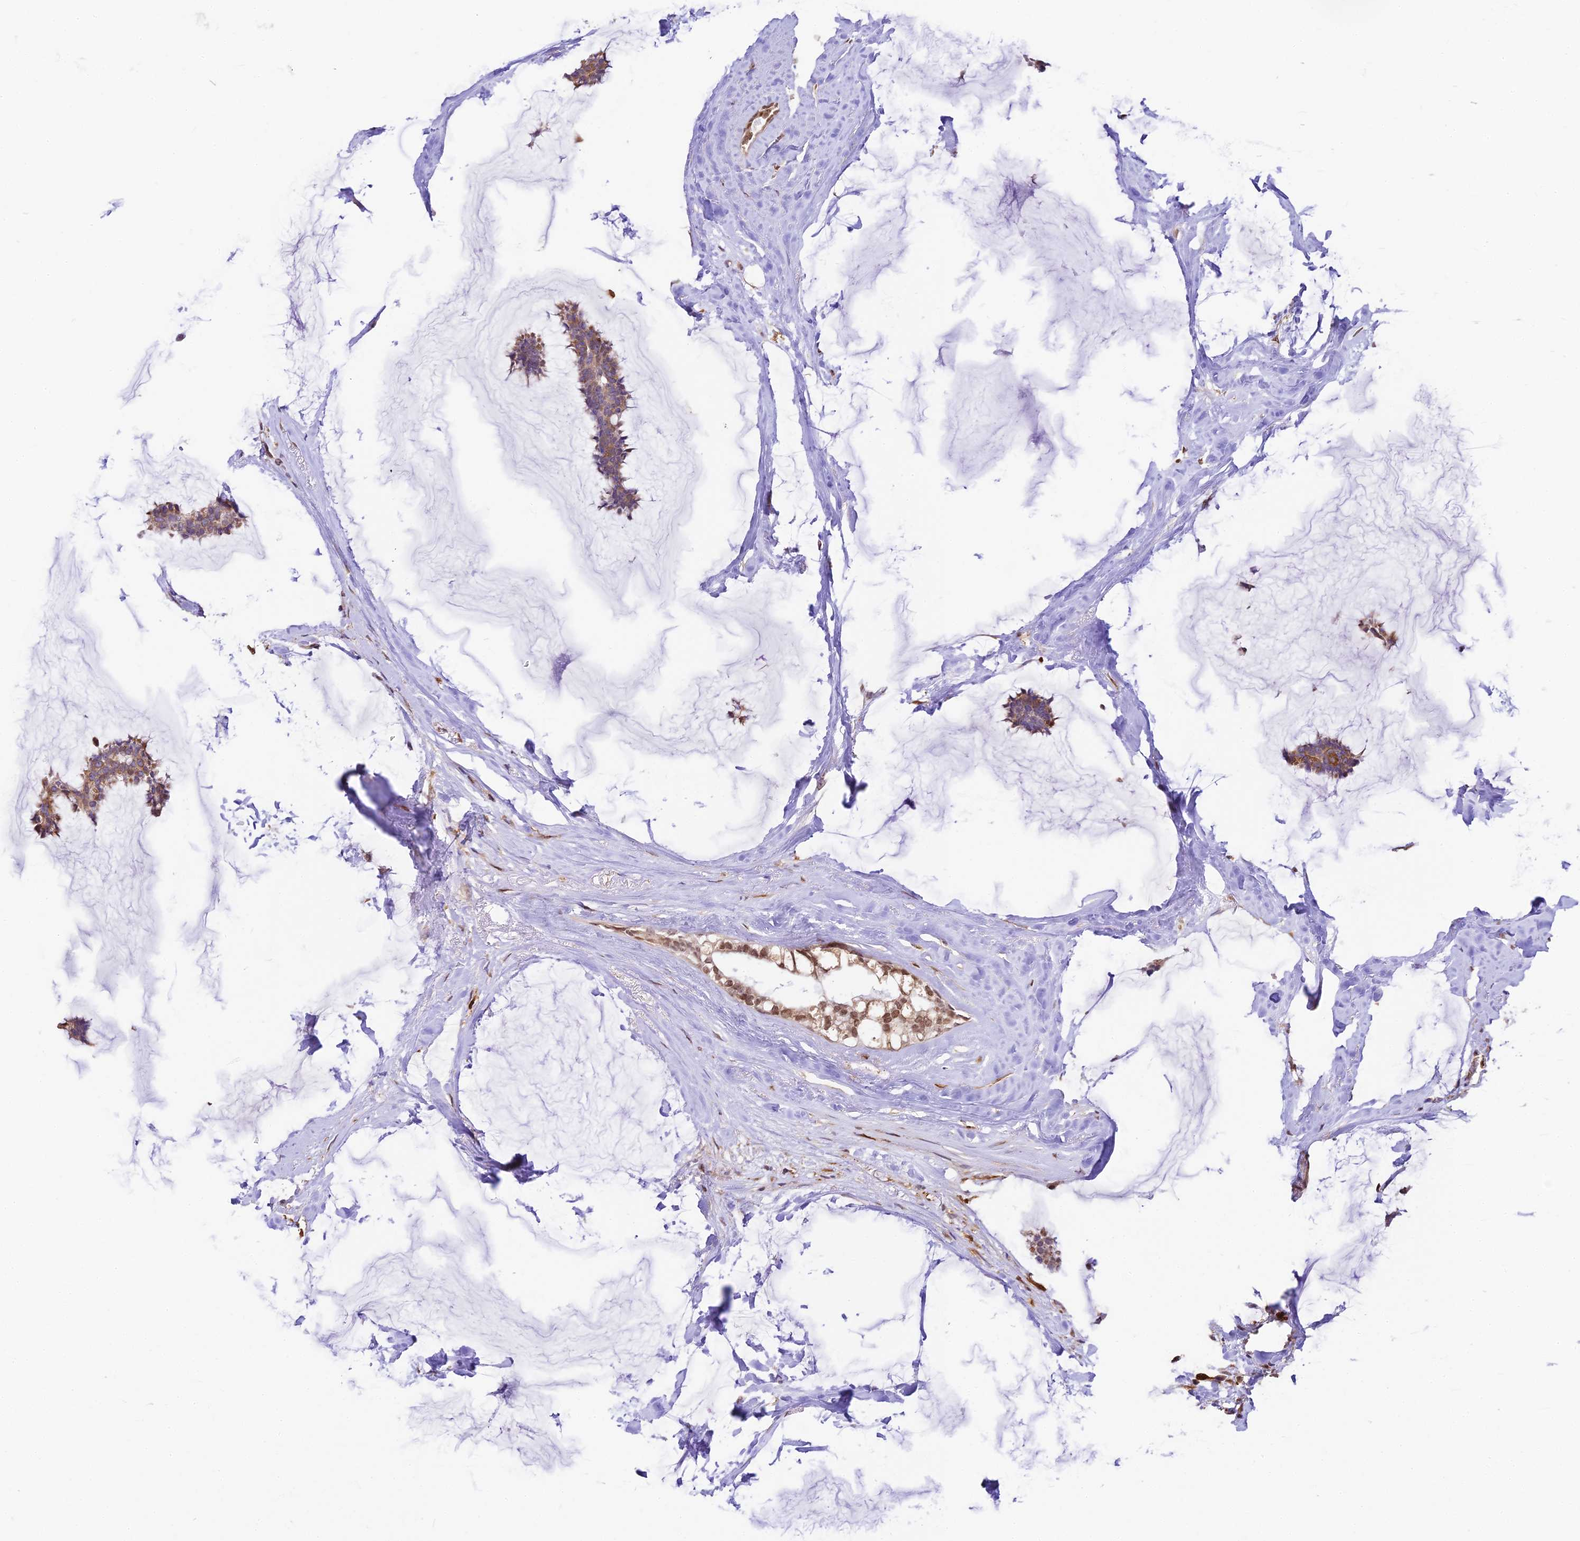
{"staining": {"intensity": "moderate", "quantity": "<25%", "location": "cytoplasmic/membranous"}, "tissue": "breast cancer", "cell_type": "Tumor cells", "image_type": "cancer", "snomed": [{"axis": "morphology", "description": "Duct carcinoma"}, {"axis": "topography", "description": "Breast"}], "caption": "Brown immunohistochemical staining in breast cancer demonstrates moderate cytoplasmic/membranous expression in about <25% of tumor cells. (DAB (3,3'-diaminobenzidine) IHC with brightfield microscopy, high magnification).", "gene": "TRIM22", "patient": {"sex": "female", "age": 93}}